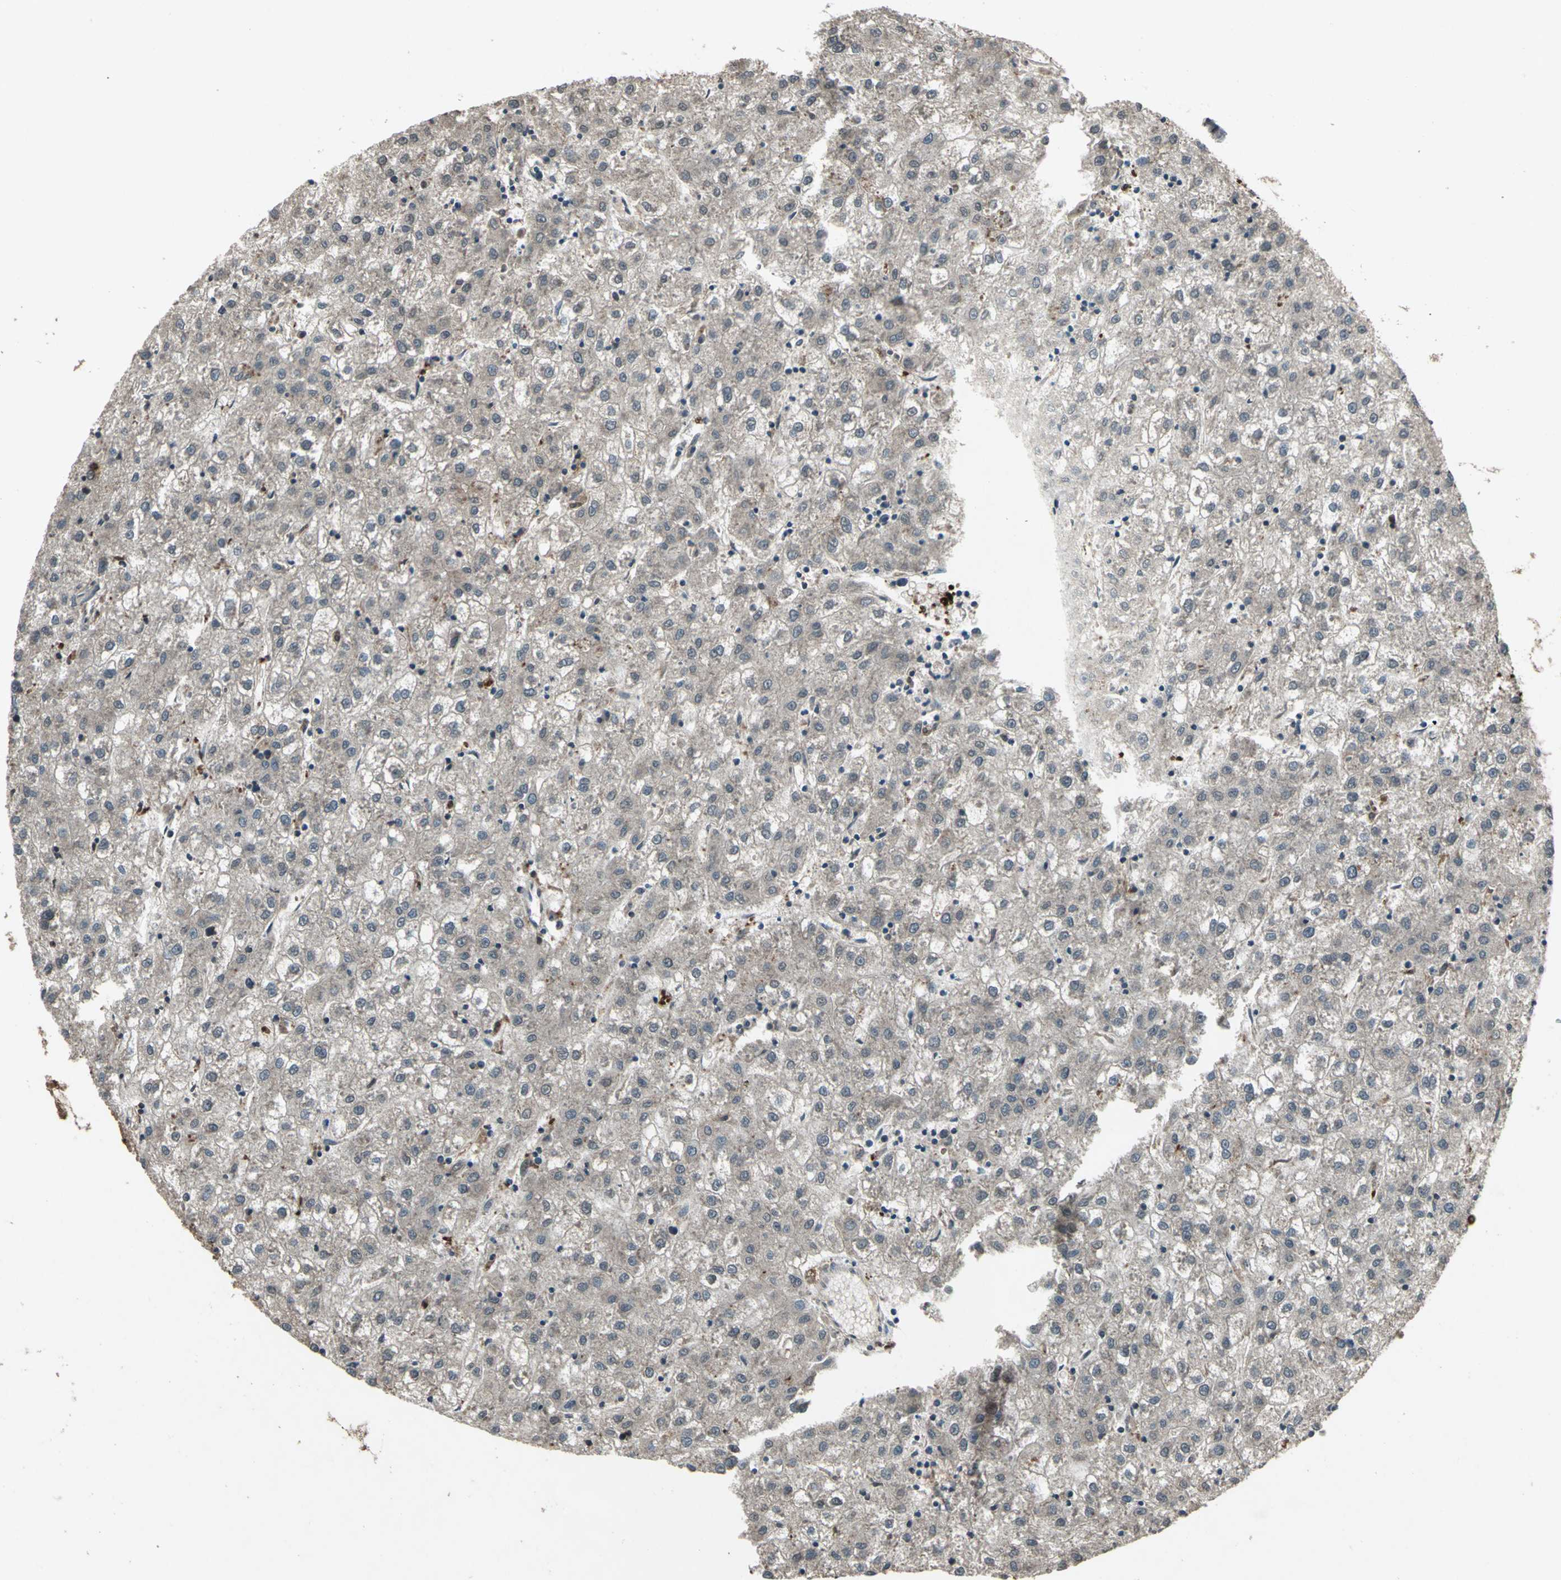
{"staining": {"intensity": "negative", "quantity": "none", "location": "none"}, "tissue": "liver cancer", "cell_type": "Tumor cells", "image_type": "cancer", "snomed": [{"axis": "morphology", "description": "Carcinoma, Hepatocellular, NOS"}, {"axis": "topography", "description": "Liver"}], "caption": "High magnification brightfield microscopy of liver hepatocellular carcinoma stained with DAB (3,3'-diaminobenzidine) (brown) and counterstained with hematoxylin (blue): tumor cells show no significant staining. (Stains: DAB (3,3'-diaminobenzidine) immunohistochemistry with hematoxylin counter stain, Microscopy: brightfield microscopy at high magnification).", "gene": "PYCARD", "patient": {"sex": "male", "age": 72}}